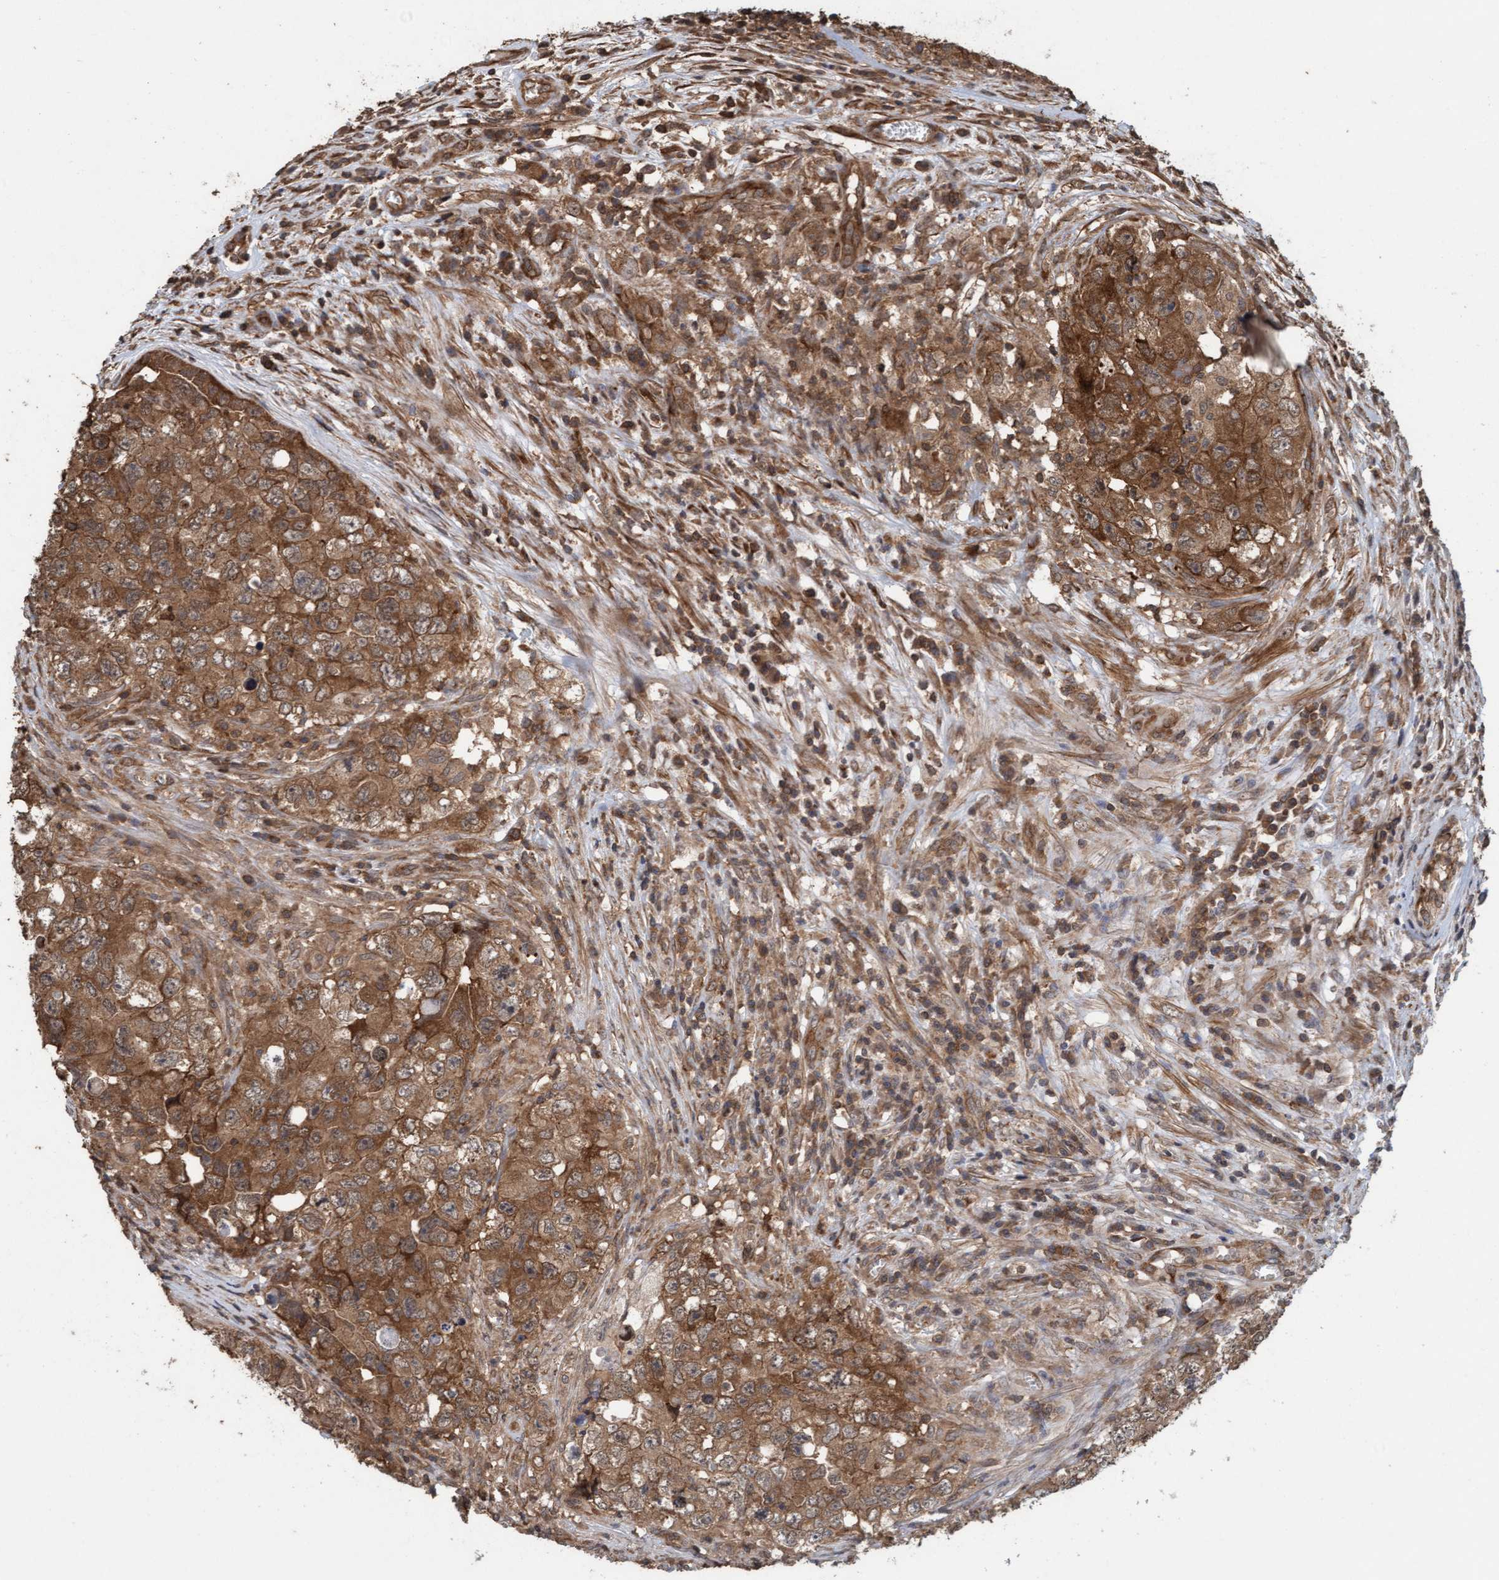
{"staining": {"intensity": "moderate", "quantity": ">75%", "location": "cytoplasmic/membranous"}, "tissue": "testis cancer", "cell_type": "Tumor cells", "image_type": "cancer", "snomed": [{"axis": "morphology", "description": "Seminoma, NOS"}, {"axis": "morphology", "description": "Carcinoma, Embryonal, NOS"}, {"axis": "topography", "description": "Testis"}], "caption": "Testis cancer (seminoma) stained for a protein displays moderate cytoplasmic/membranous positivity in tumor cells.", "gene": "FXR2", "patient": {"sex": "male", "age": 43}}